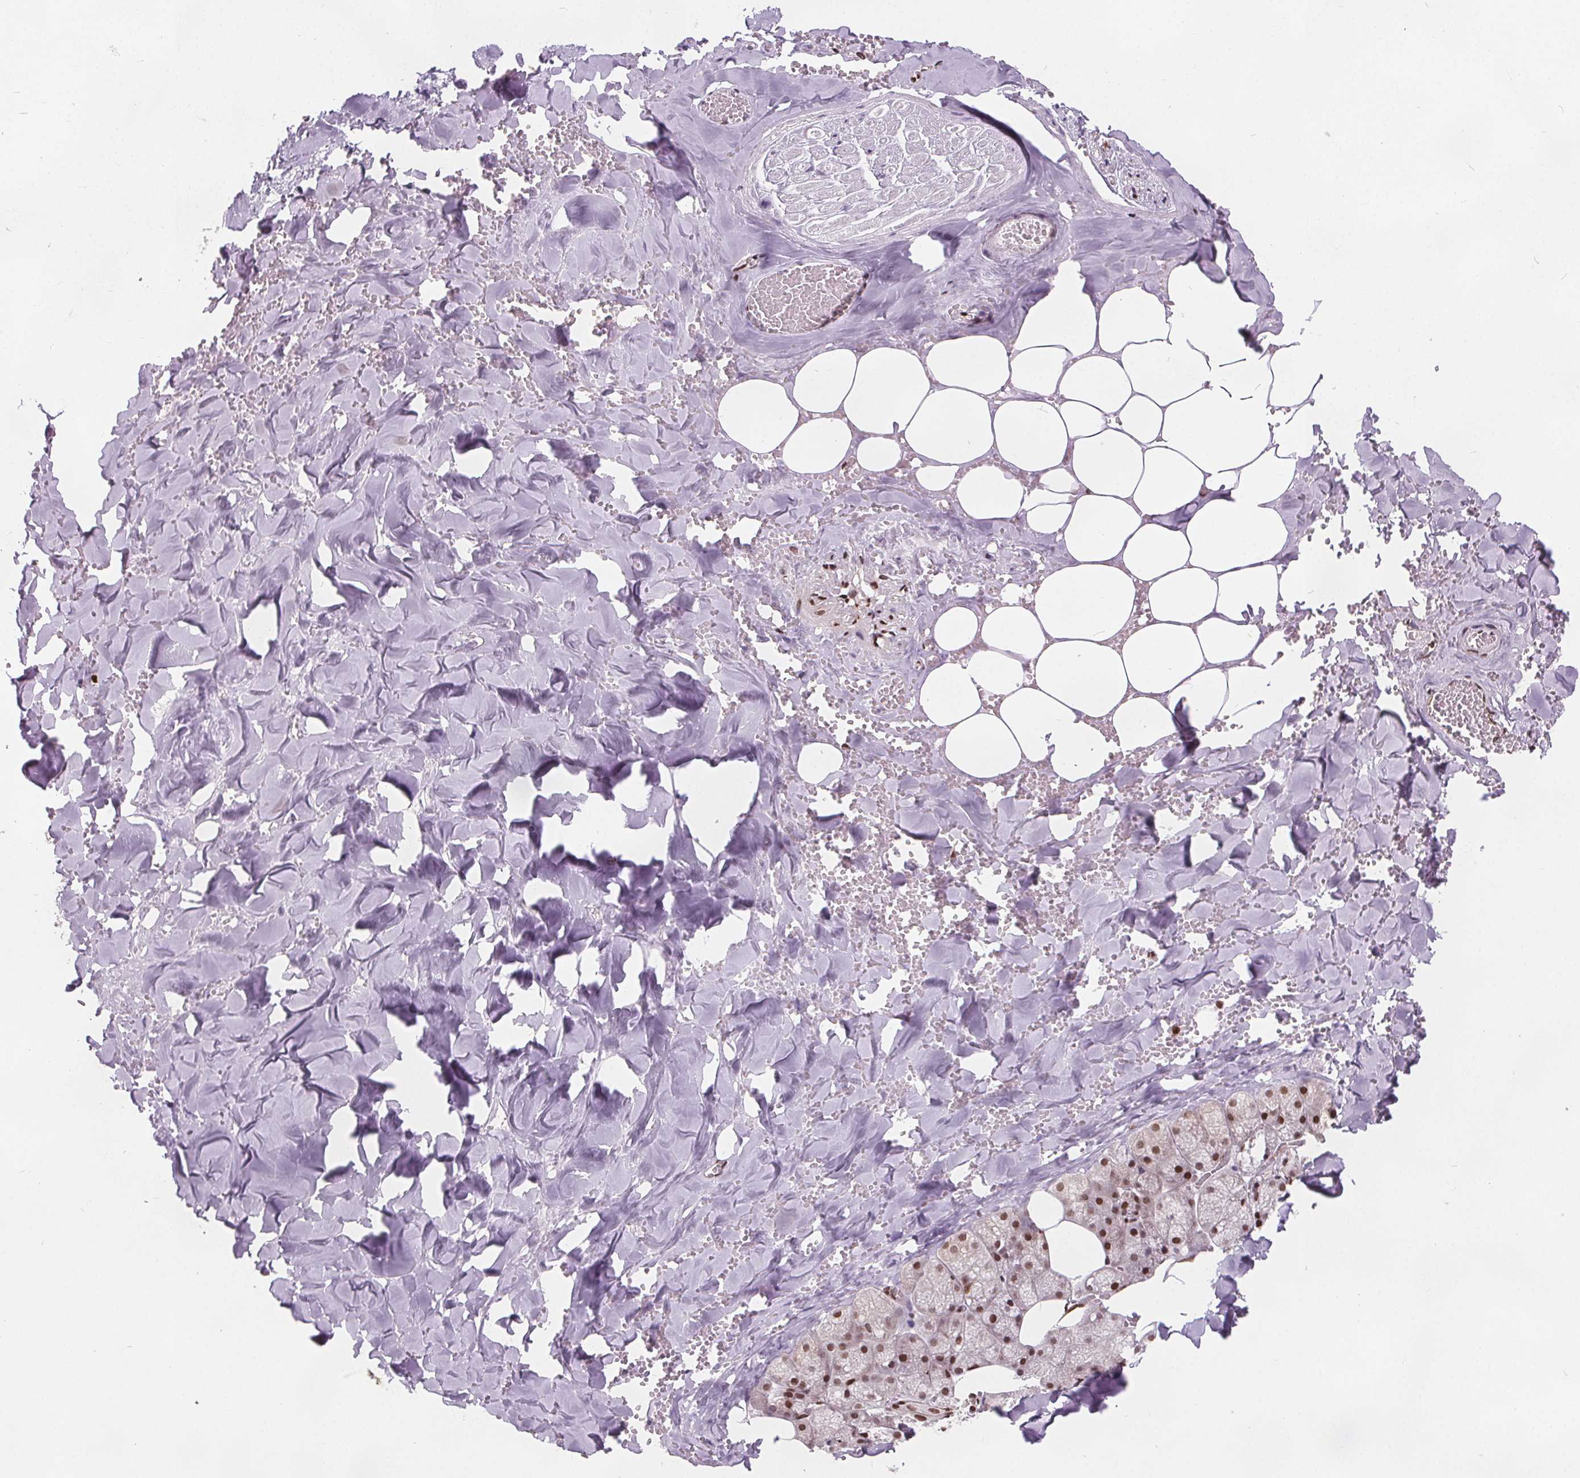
{"staining": {"intensity": "strong", "quantity": ">75%", "location": "nuclear"}, "tissue": "salivary gland", "cell_type": "Glandular cells", "image_type": "normal", "snomed": [{"axis": "morphology", "description": "Normal tissue, NOS"}, {"axis": "topography", "description": "Salivary gland"}, {"axis": "topography", "description": "Peripheral nerve tissue"}], "caption": "Immunohistochemical staining of normal human salivary gland exhibits >75% levels of strong nuclear protein staining in approximately >75% of glandular cells.", "gene": "ISLR2", "patient": {"sex": "male", "age": 38}}